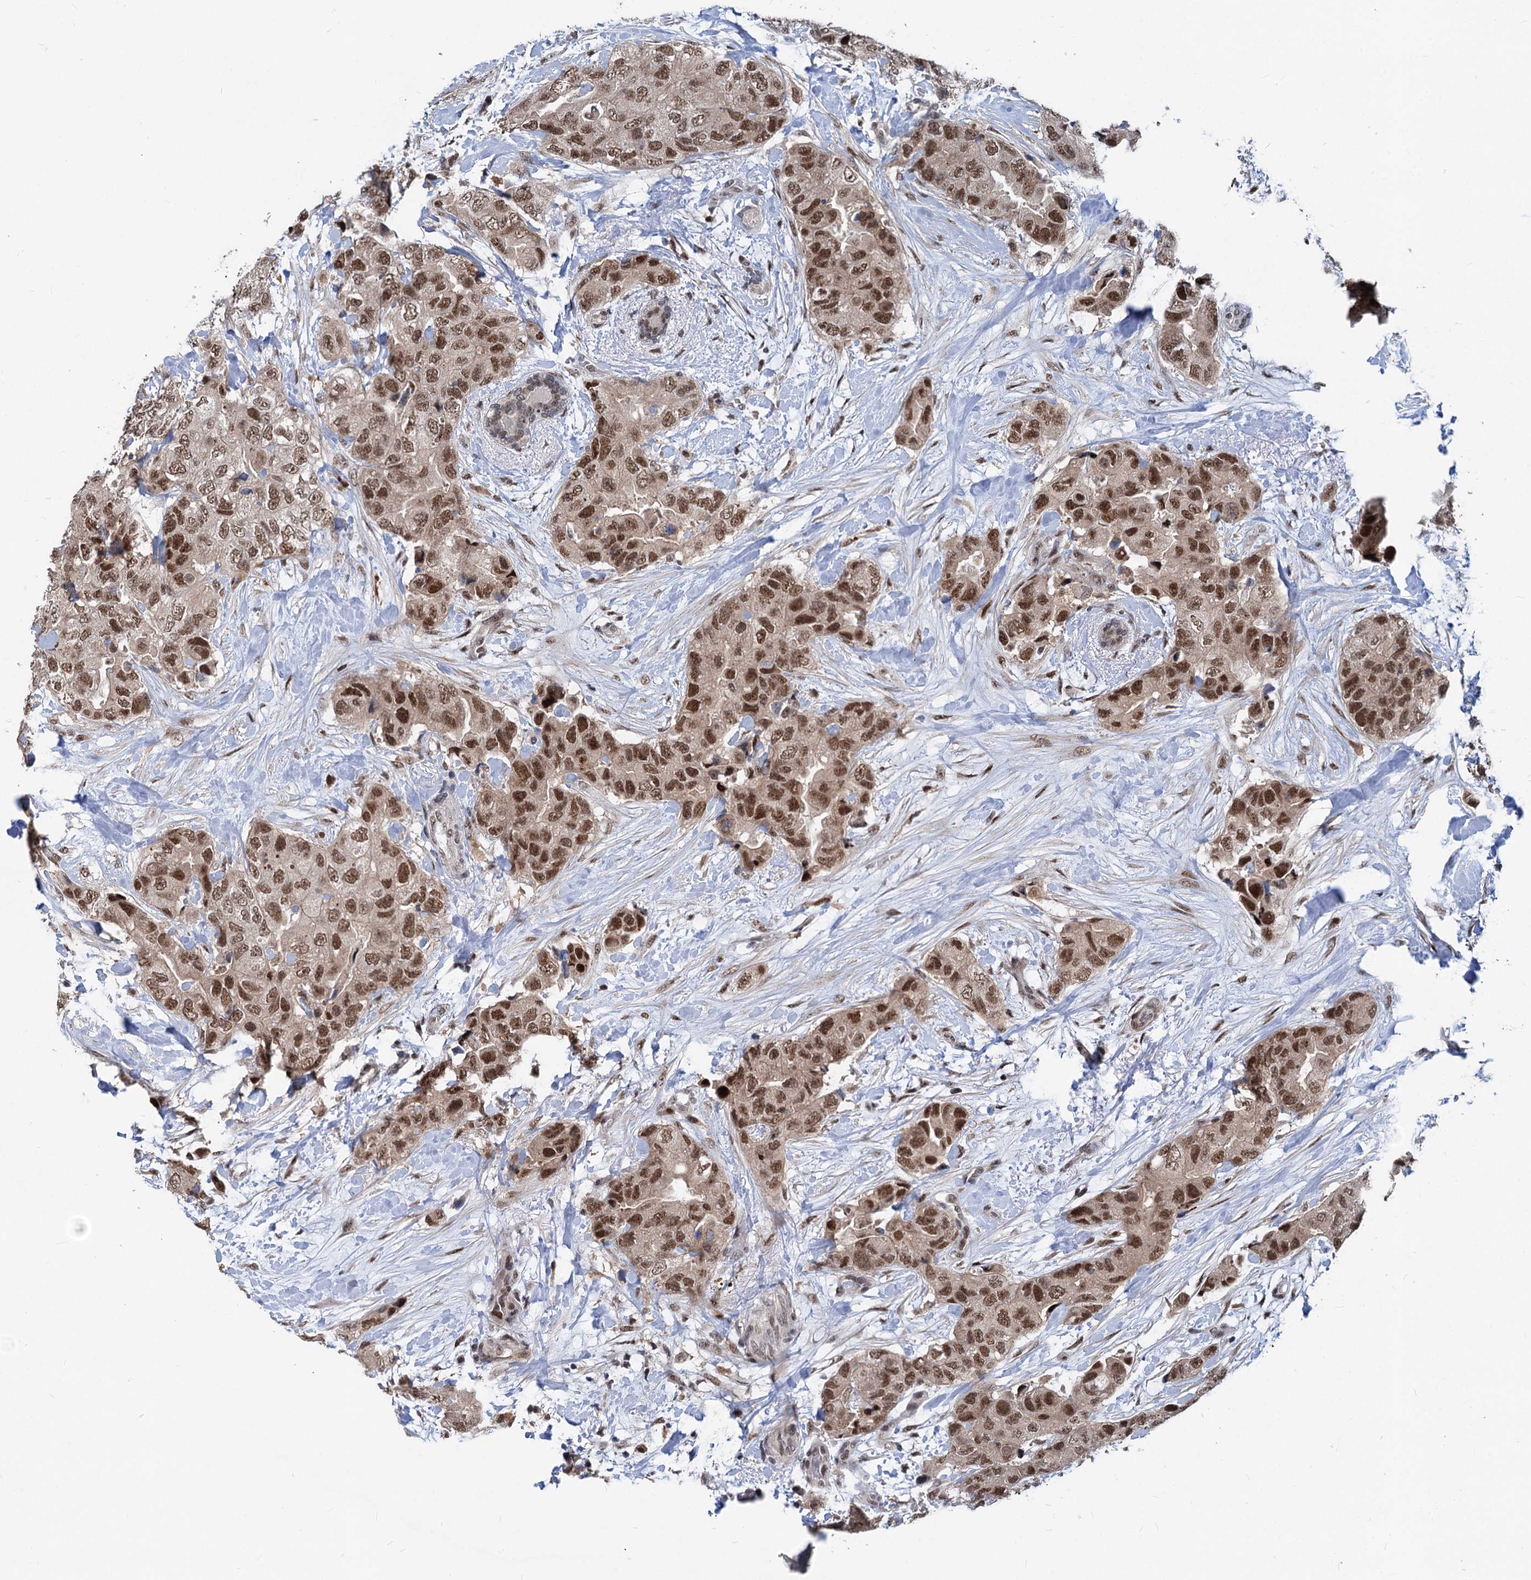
{"staining": {"intensity": "moderate", "quantity": ">75%", "location": "nuclear"}, "tissue": "breast cancer", "cell_type": "Tumor cells", "image_type": "cancer", "snomed": [{"axis": "morphology", "description": "Duct carcinoma"}, {"axis": "topography", "description": "Breast"}], "caption": "Approximately >75% of tumor cells in breast infiltrating ductal carcinoma reveal moderate nuclear protein positivity as visualized by brown immunohistochemical staining.", "gene": "PHF8", "patient": {"sex": "female", "age": 62}}